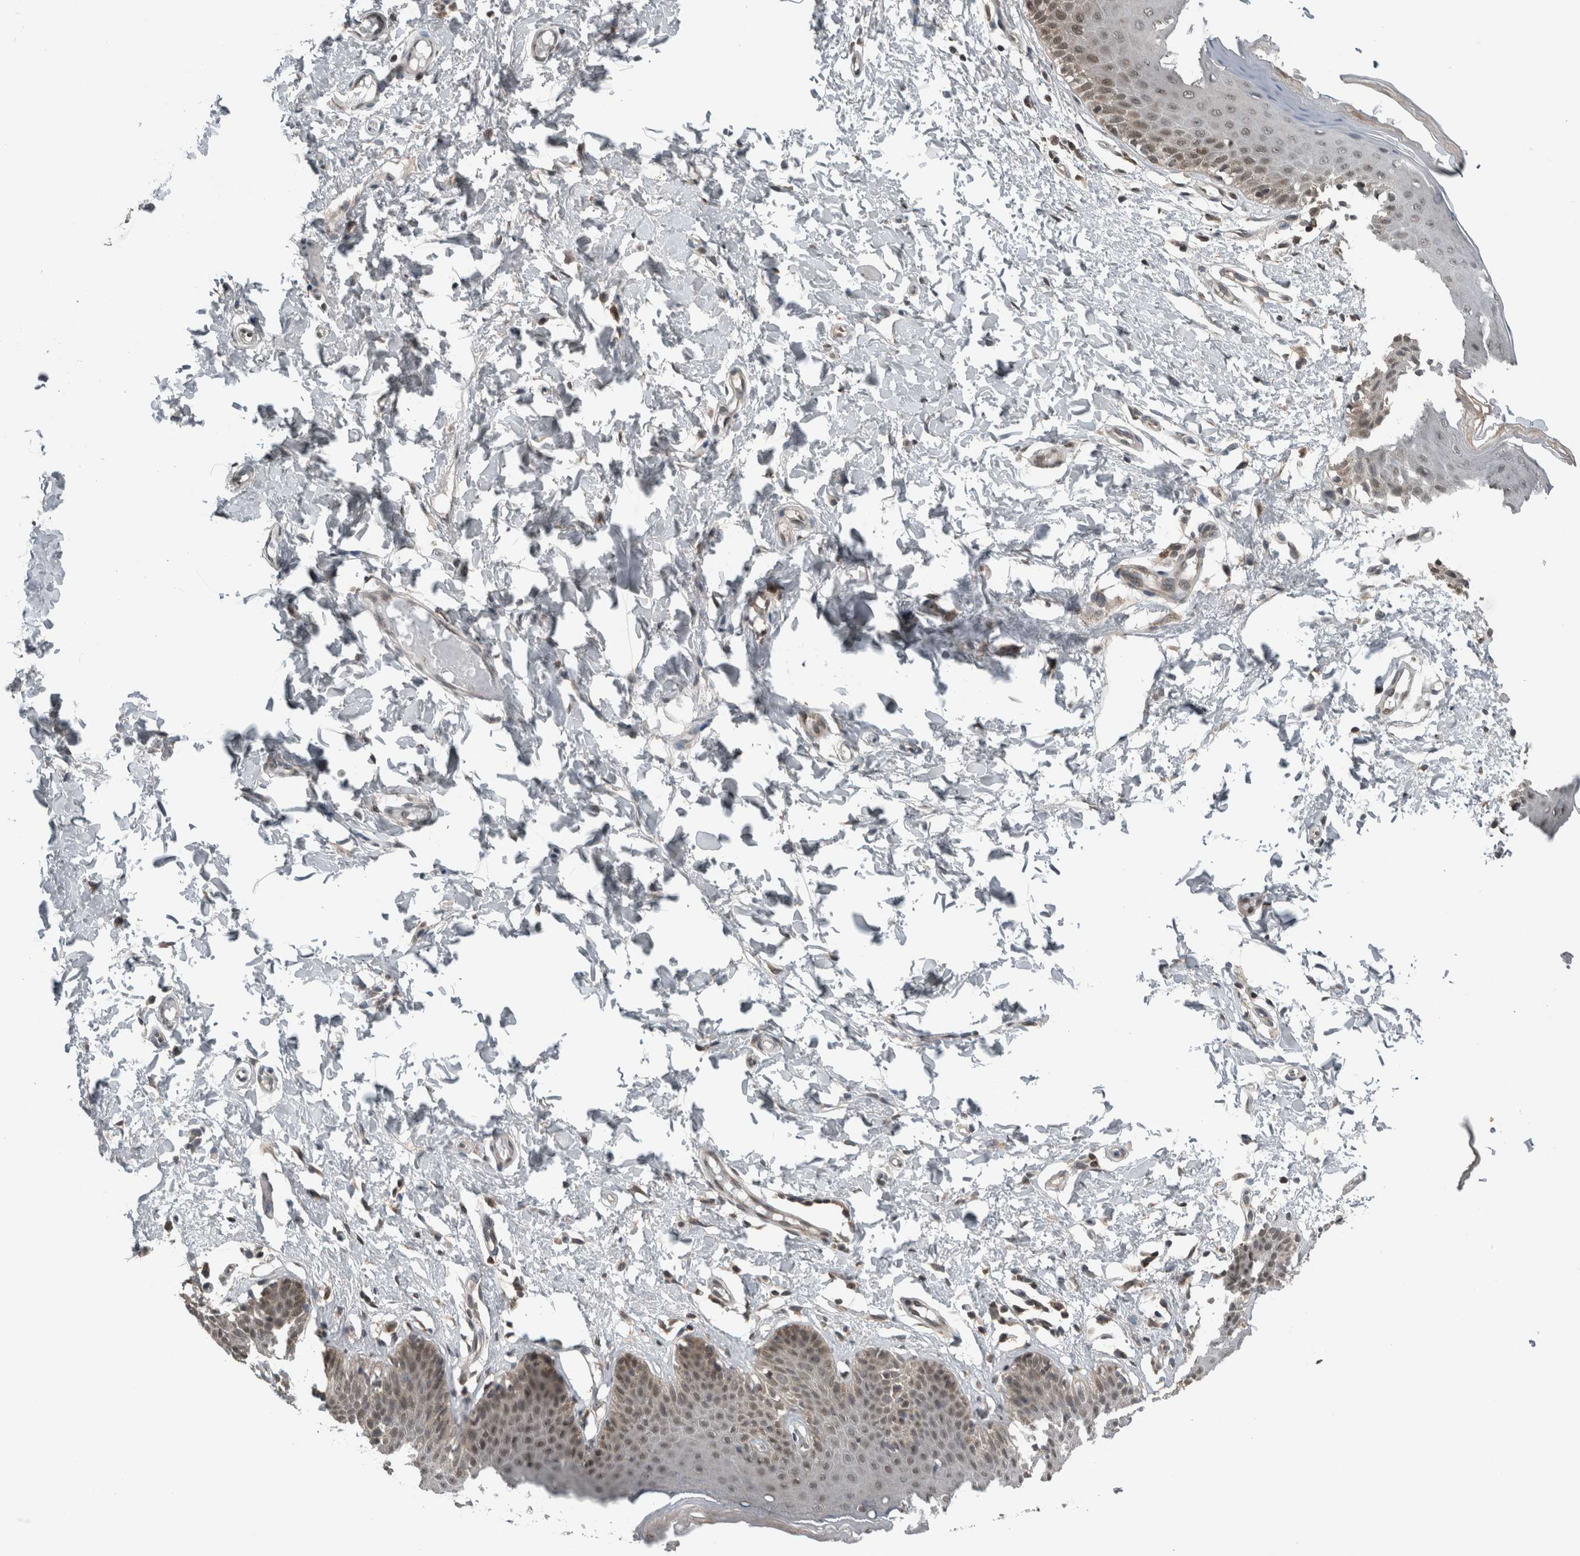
{"staining": {"intensity": "weak", "quantity": ">75%", "location": "nuclear"}, "tissue": "skin", "cell_type": "Epidermal cells", "image_type": "normal", "snomed": [{"axis": "morphology", "description": "Normal tissue, NOS"}, {"axis": "topography", "description": "Vulva"}], "caption": "Skin stained with DAB (3,3'-diaminobenzidine) immunohistochemistry shows low levels of weak nuclear staining in approximately >75% of epidermal cells. (IHC, brightfield microscopy, high magnification).", "gene": "SPAG7", "patient": {"sex": "female", "age": 66}}